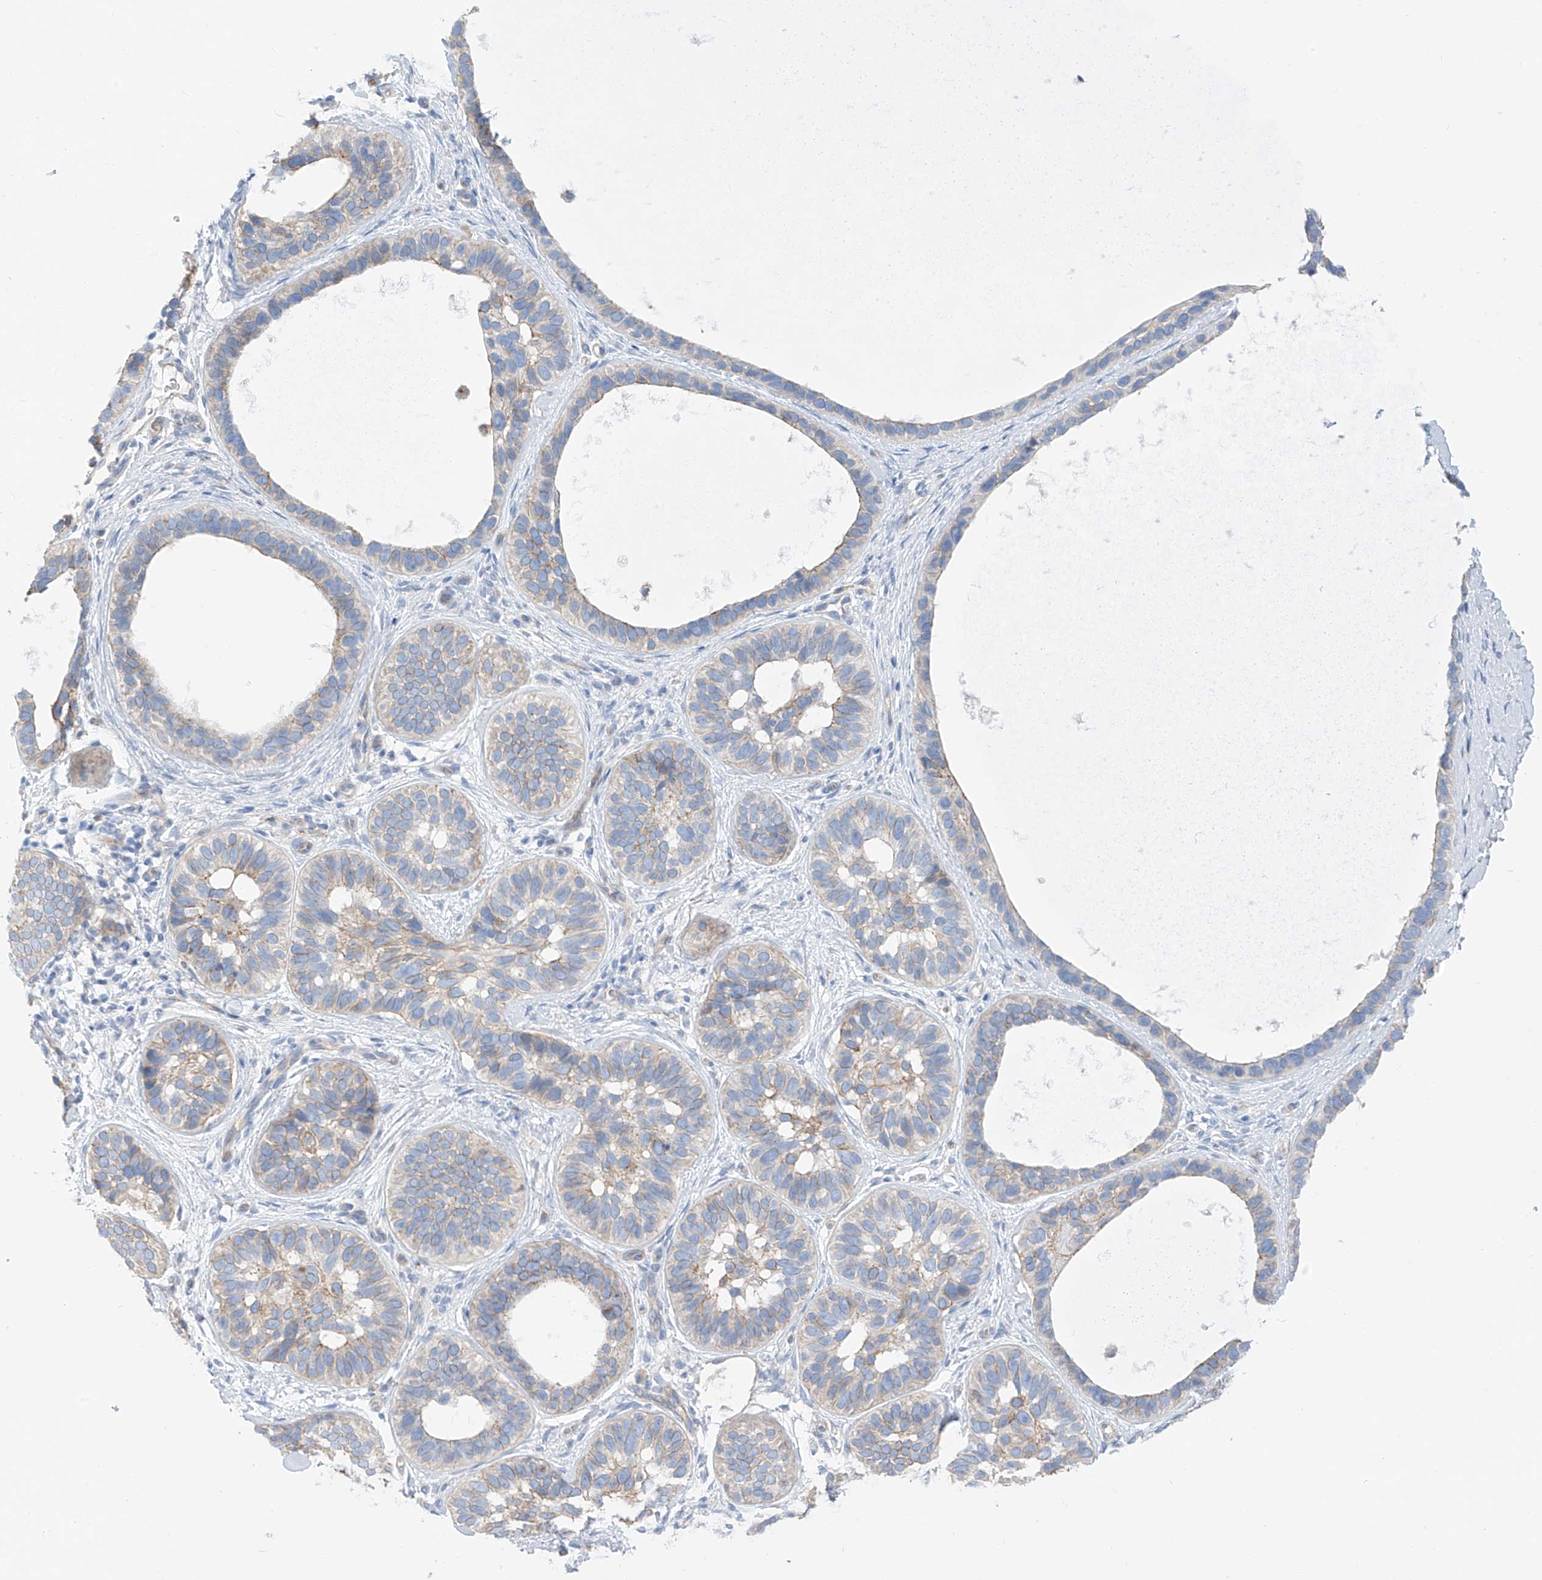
{"staining": {"intensity": "moderate", "quantity": "<25%", "location": "cytoplasmic/membranous"}, "tissue": "skin cancer", "cell_type": "Tumor cells", "image_type": "cancer", "snomed": [{"axis": "morphology", "description": "Basal cell carcinoma"}, {"axis": "topography", "description": "Skin"}], "caption": "Skin cancer stained with immunohistochemistry shows moderate cytoplasmic/membranous staining in approximately <25% of tumor cells.", "gene": "ITGA9", "patient": {"sex": "male", "age": 62}}